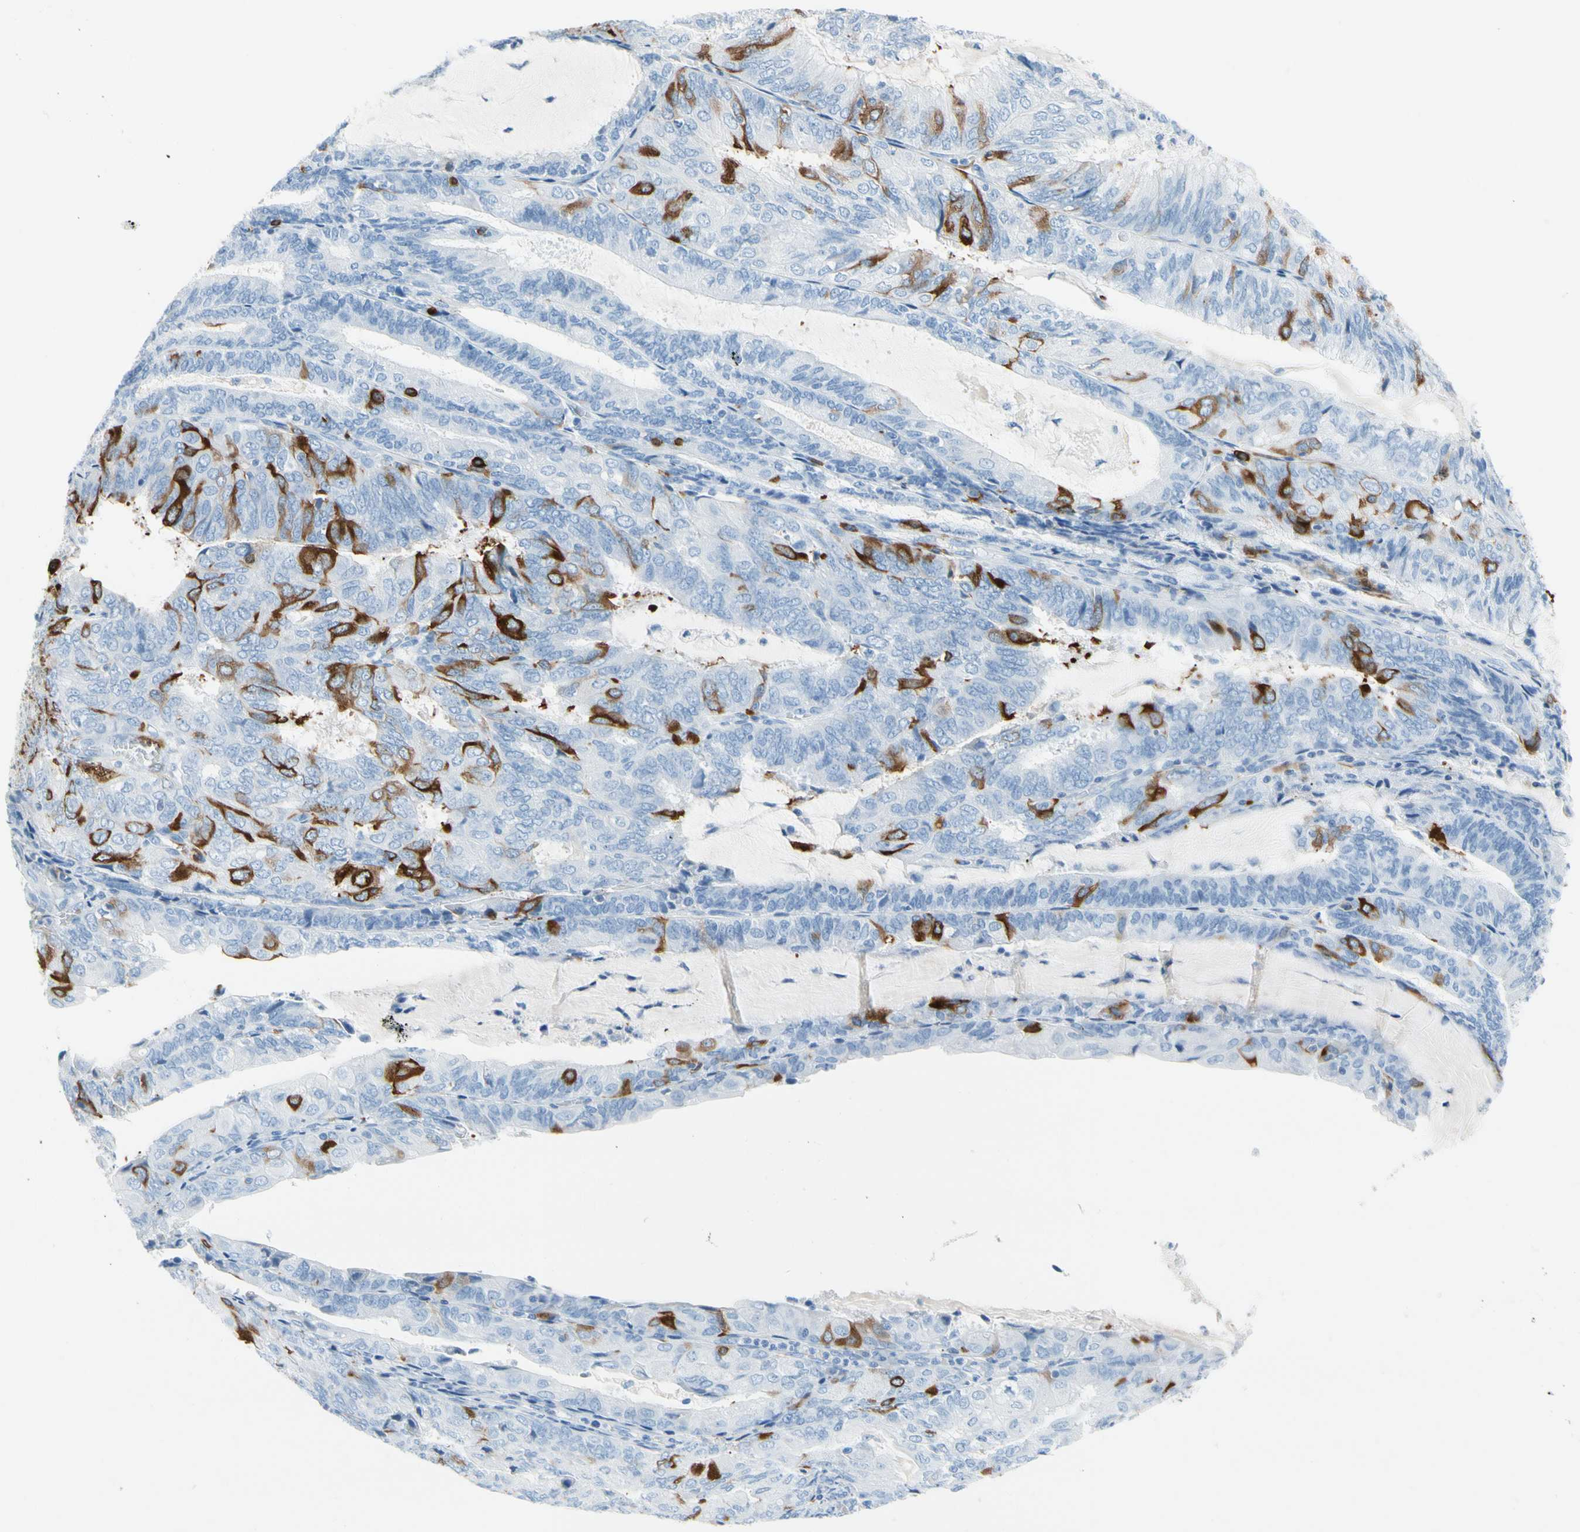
{"staining": {"intensity": "moderate", "quantity": "<25%", "location": "cytoplasmic/membranous"}, "tissue": "endometrial cancer", "cell_type": "Tumor cells", "image_type": "cancer", "snomed": [{"axis": "morphology", "description": "Adenocarcinoma, NOS"}, {"axis": "topography", "description": "Endometrium"}], "caption": "This is a histology image of immunohistochemistry staining of adenocarcinoma (endometrial), which shows moderate positivity in the cytoplasmic/membranous of tumor cells.", "gene": "TACC3", "patient": {"sex": "female", "age": 81}}